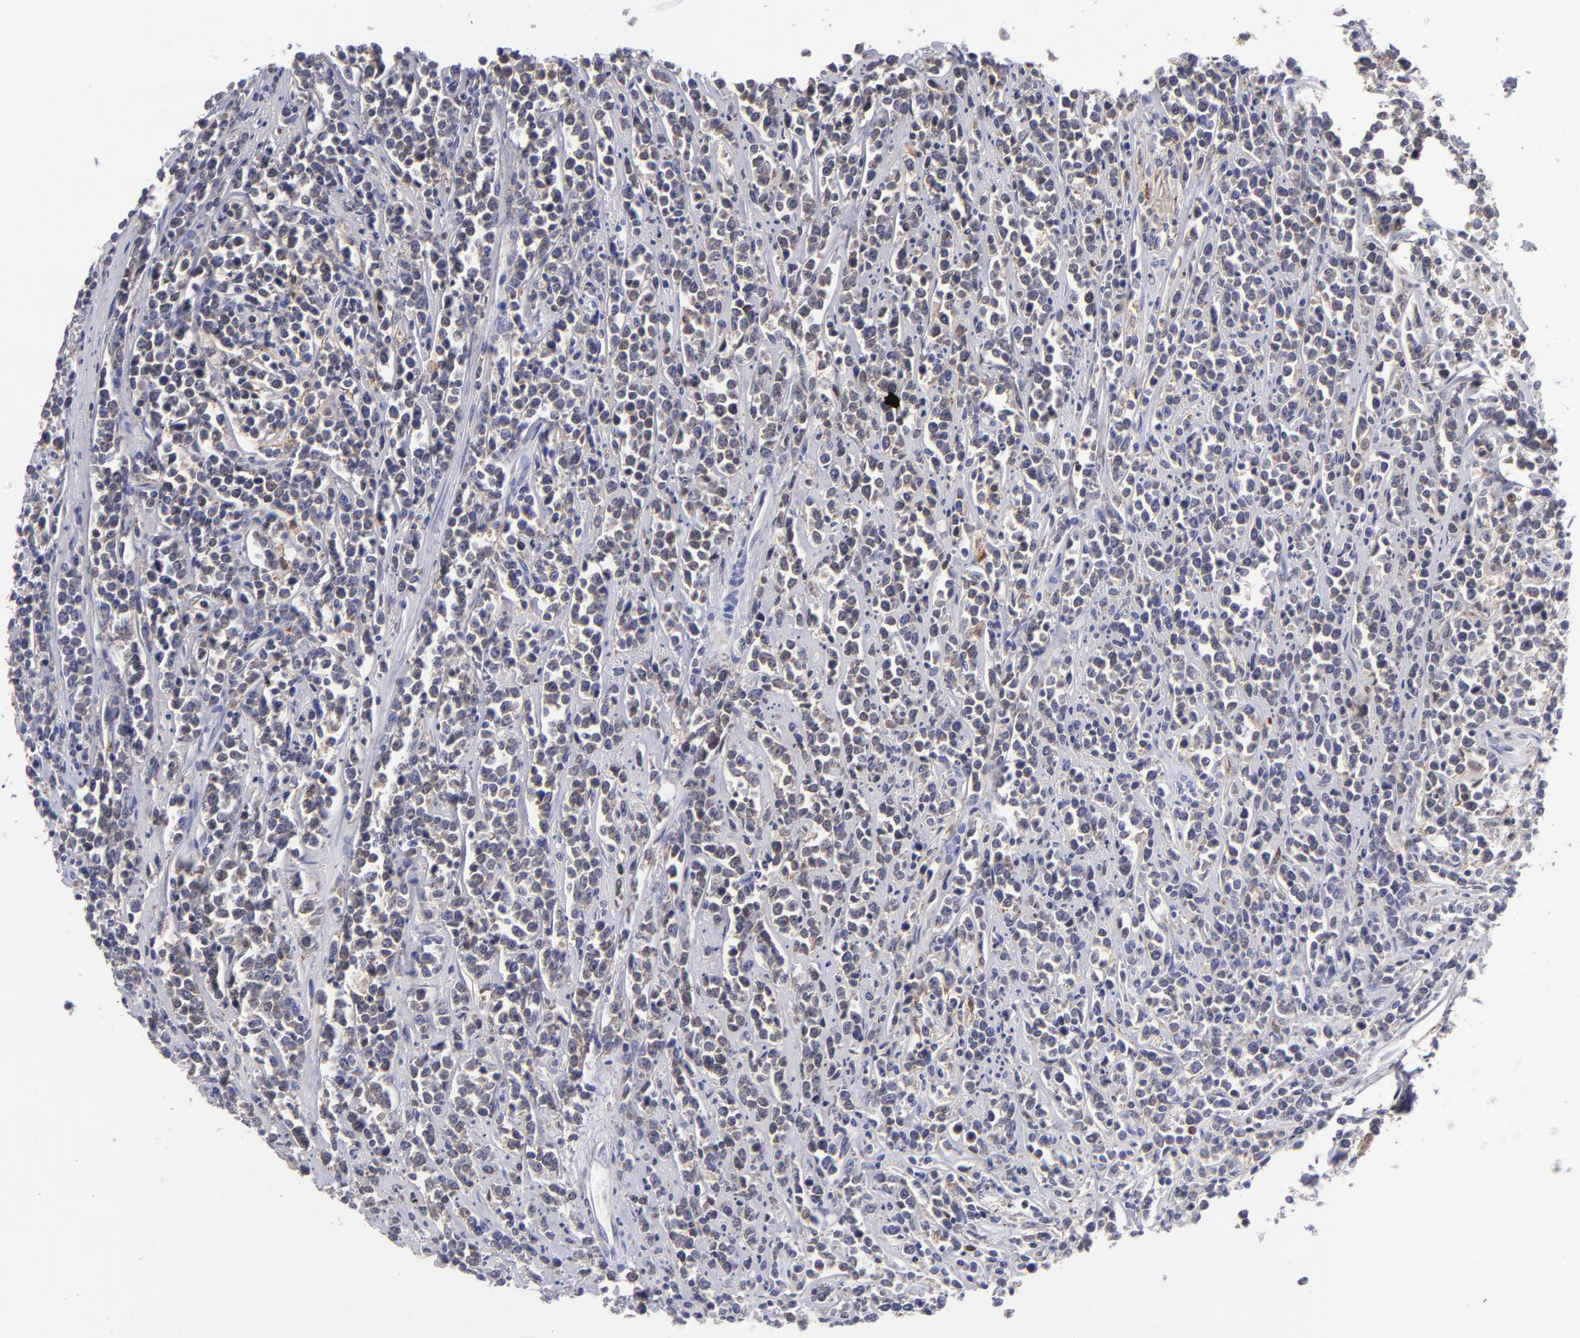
{"staining": {"intensity": "strong", "quantity": ">75%", "location": "cytoplasmic/membranous"}, "tissue": "lymphoma", "cell_type": "Tumor cells", "image_type": "cancer", "snomed": [{"axis": "morphology", "description": "Malignant lymphoma, non-Hodgkin's type, High grade"}, {"axis": "topography", "description": "Small intestine"}, {"axis": "topography", "description": "Colon"}], "caption": "IHC staining of lymphoma, which exhibits high levels of strong cytoplasmic/membranous staining in approximately >75% of tumor cells indicating strong cytoplasmic/membranous protein expression. The staining was performed using DAB (3,3'-diaminobenzidine) (brown) for protein detection and nuclei were counterstained in hematoxylin (blue).", "gene": "PRKCD", "patient": {"sex": "male", "age": 8}}